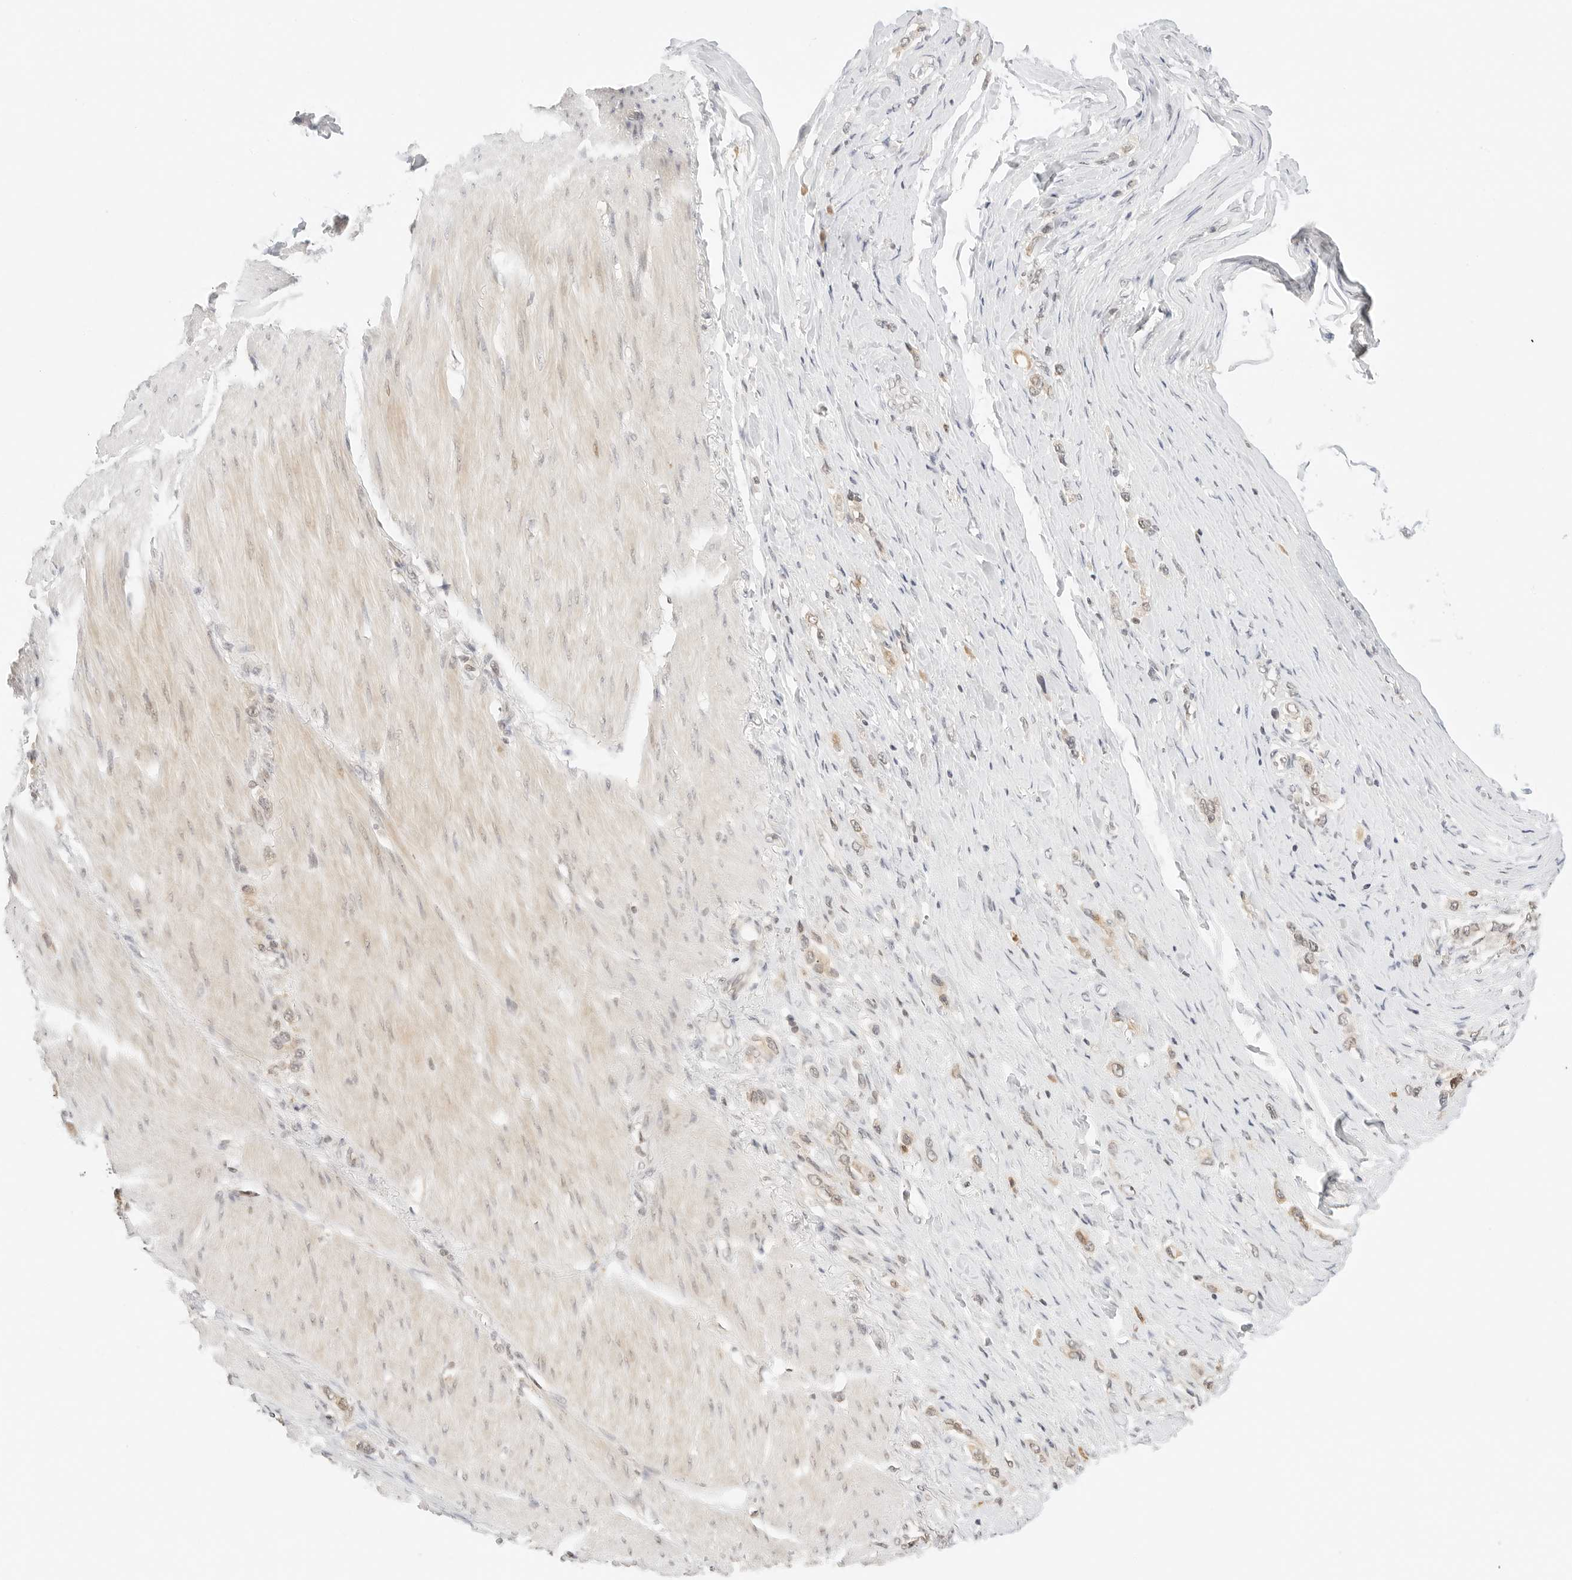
{"staining": {"intensity": "weak", "quantity": ">75%", "location": "cytoplasmic/membranous"}, "tissue": "stomach cancer", "cell_type": "Tumor cells", "image_type": "cancer", "snomed": [{"axis": "morphology", "description": "Adenocarcinoma, NOS"}, {"axis": "topography", "description": "Stomach"}], "caption": "Stomach cancer (adenocarcinoma) stained for a protein (brown) demonstrates weak cytoplasmic/membranous positive staining in about >75% of tumor cells.", "gene": "SEPTIN4", "patient": {"sex": "female", "age": 65}}